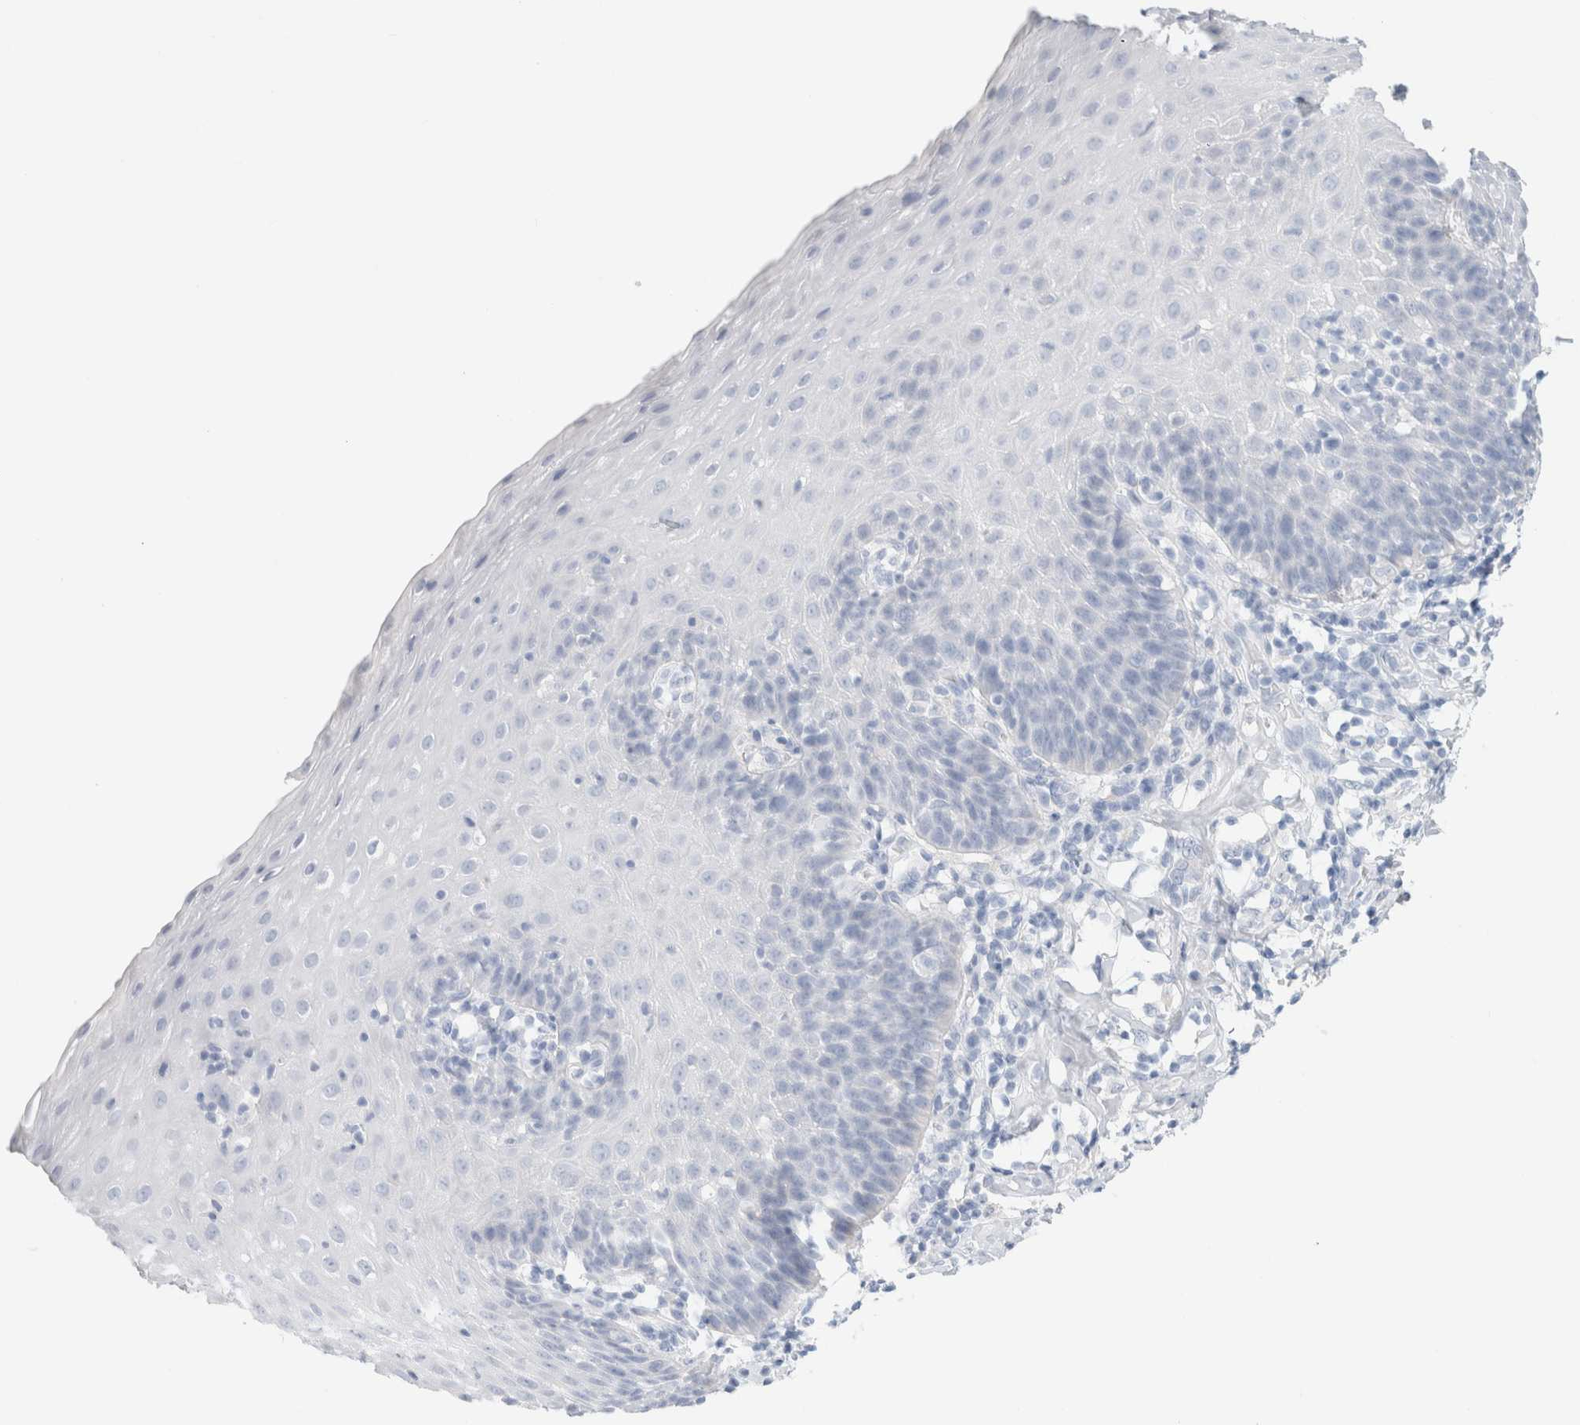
{"staining": {"intensity": "negative", "quantity": "none", "location": "none"}, "tissue": "esophagus", "cell_type": "Squamous epithelial cells", "image_type": "normal", "snomed": [{"axis": "morphology", "description": "Normal tissue, NOS"}, {"axis": "topography", "description": "Esophagus"}], "caption": "The histopathology image shows no staining of squamous epithelial cells in normal esophagus. (Immunohistochemistry, brightfield microscopy, high magnification).", "gene": "CPQ", "patient": {"sex": "female", "age": 61}}